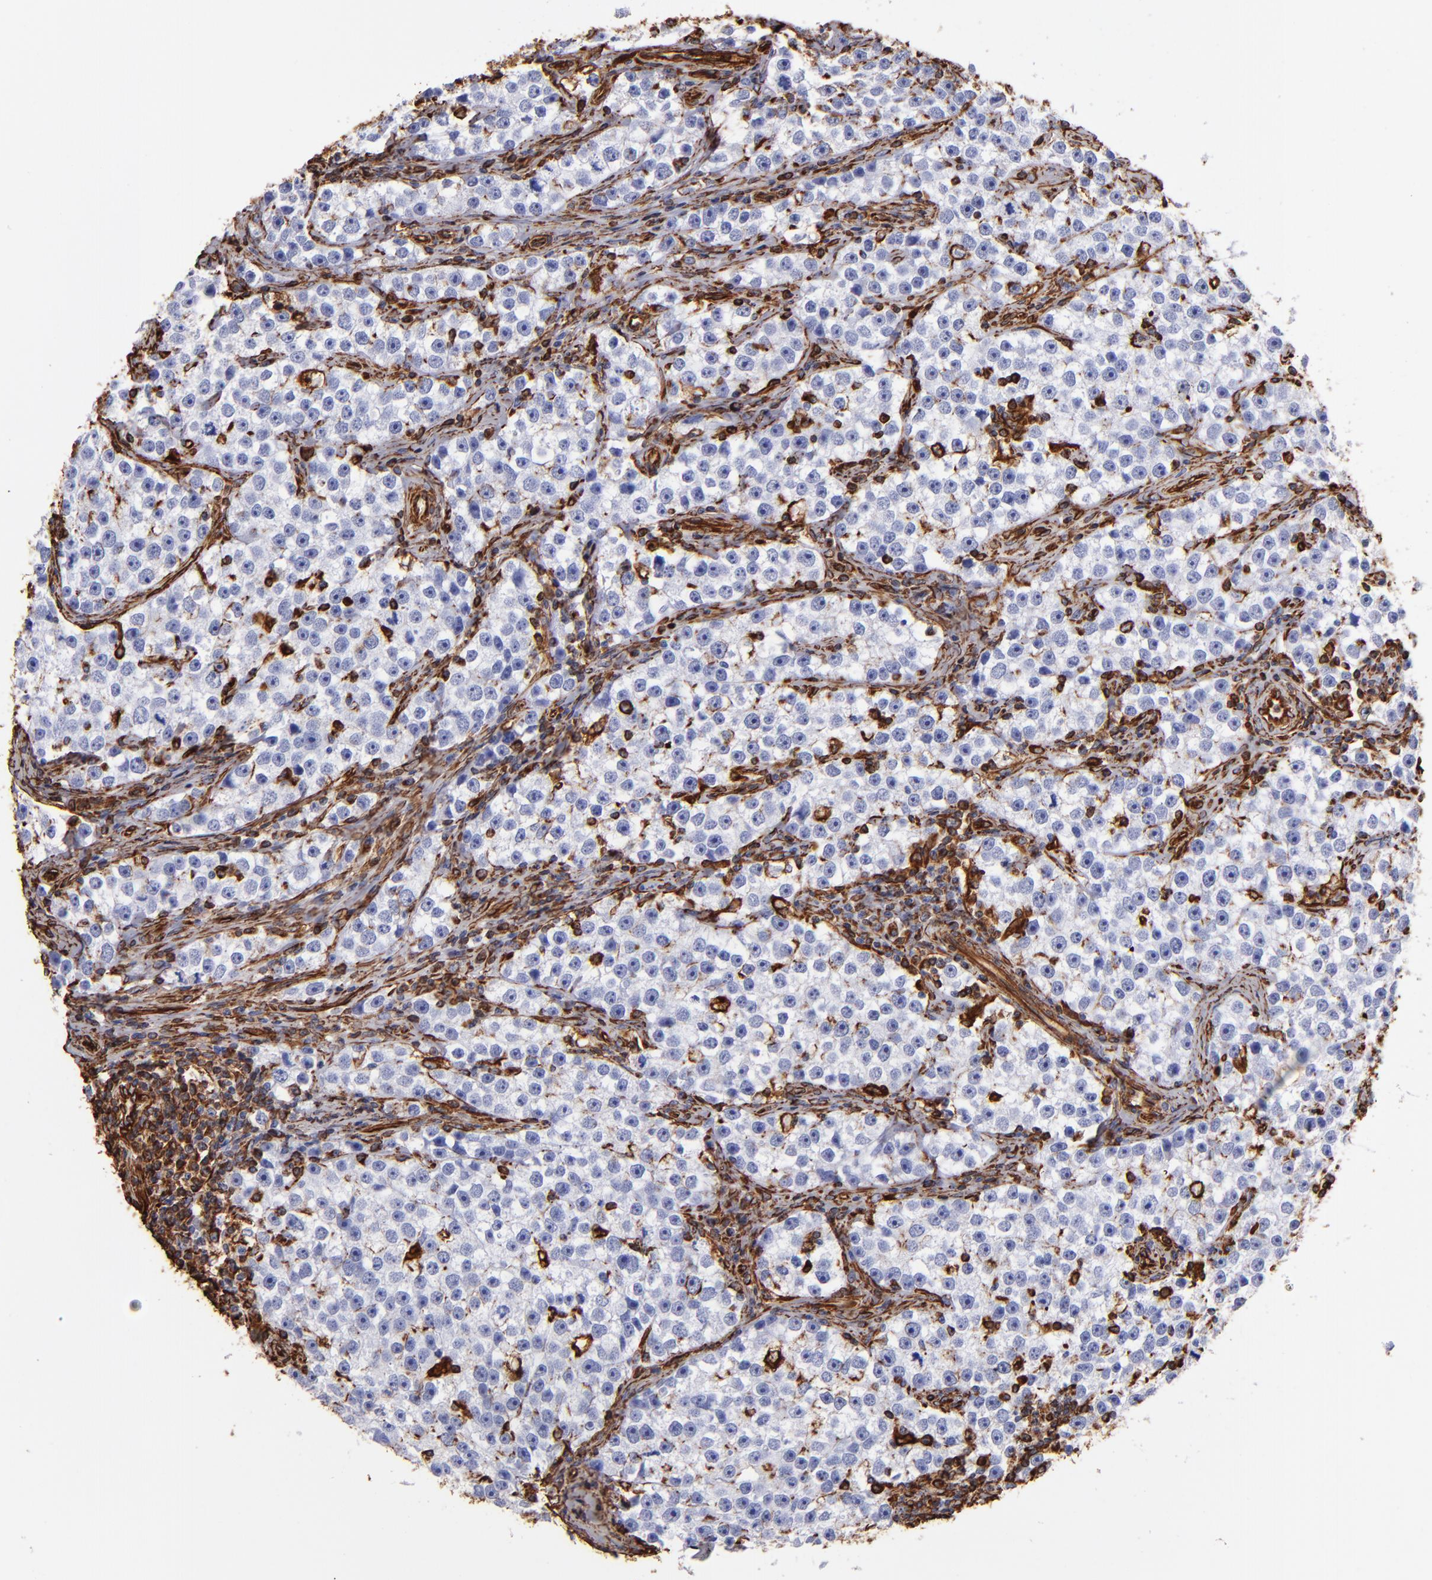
{"staining": {"intensity": "strong", "quantity": "<25%", "location": "cytoplasmic/membranous,nuclear"}, "tissue": "testis cancer", "cell_type": "Tumor cells", "image_type": "cancer", "snomed": [{"axis": "morphology", "description": "Seminoma, NOS"}, {"axis": "topography", "description": "Testis"}], "caption": "An image of human testis cancer stained for a protein demonstrates strong cytoplasmic/membranous and nuclear brown staining in tumor cells.", "gene": "VIM", "patient": {"sex": "male", "age": 32}}